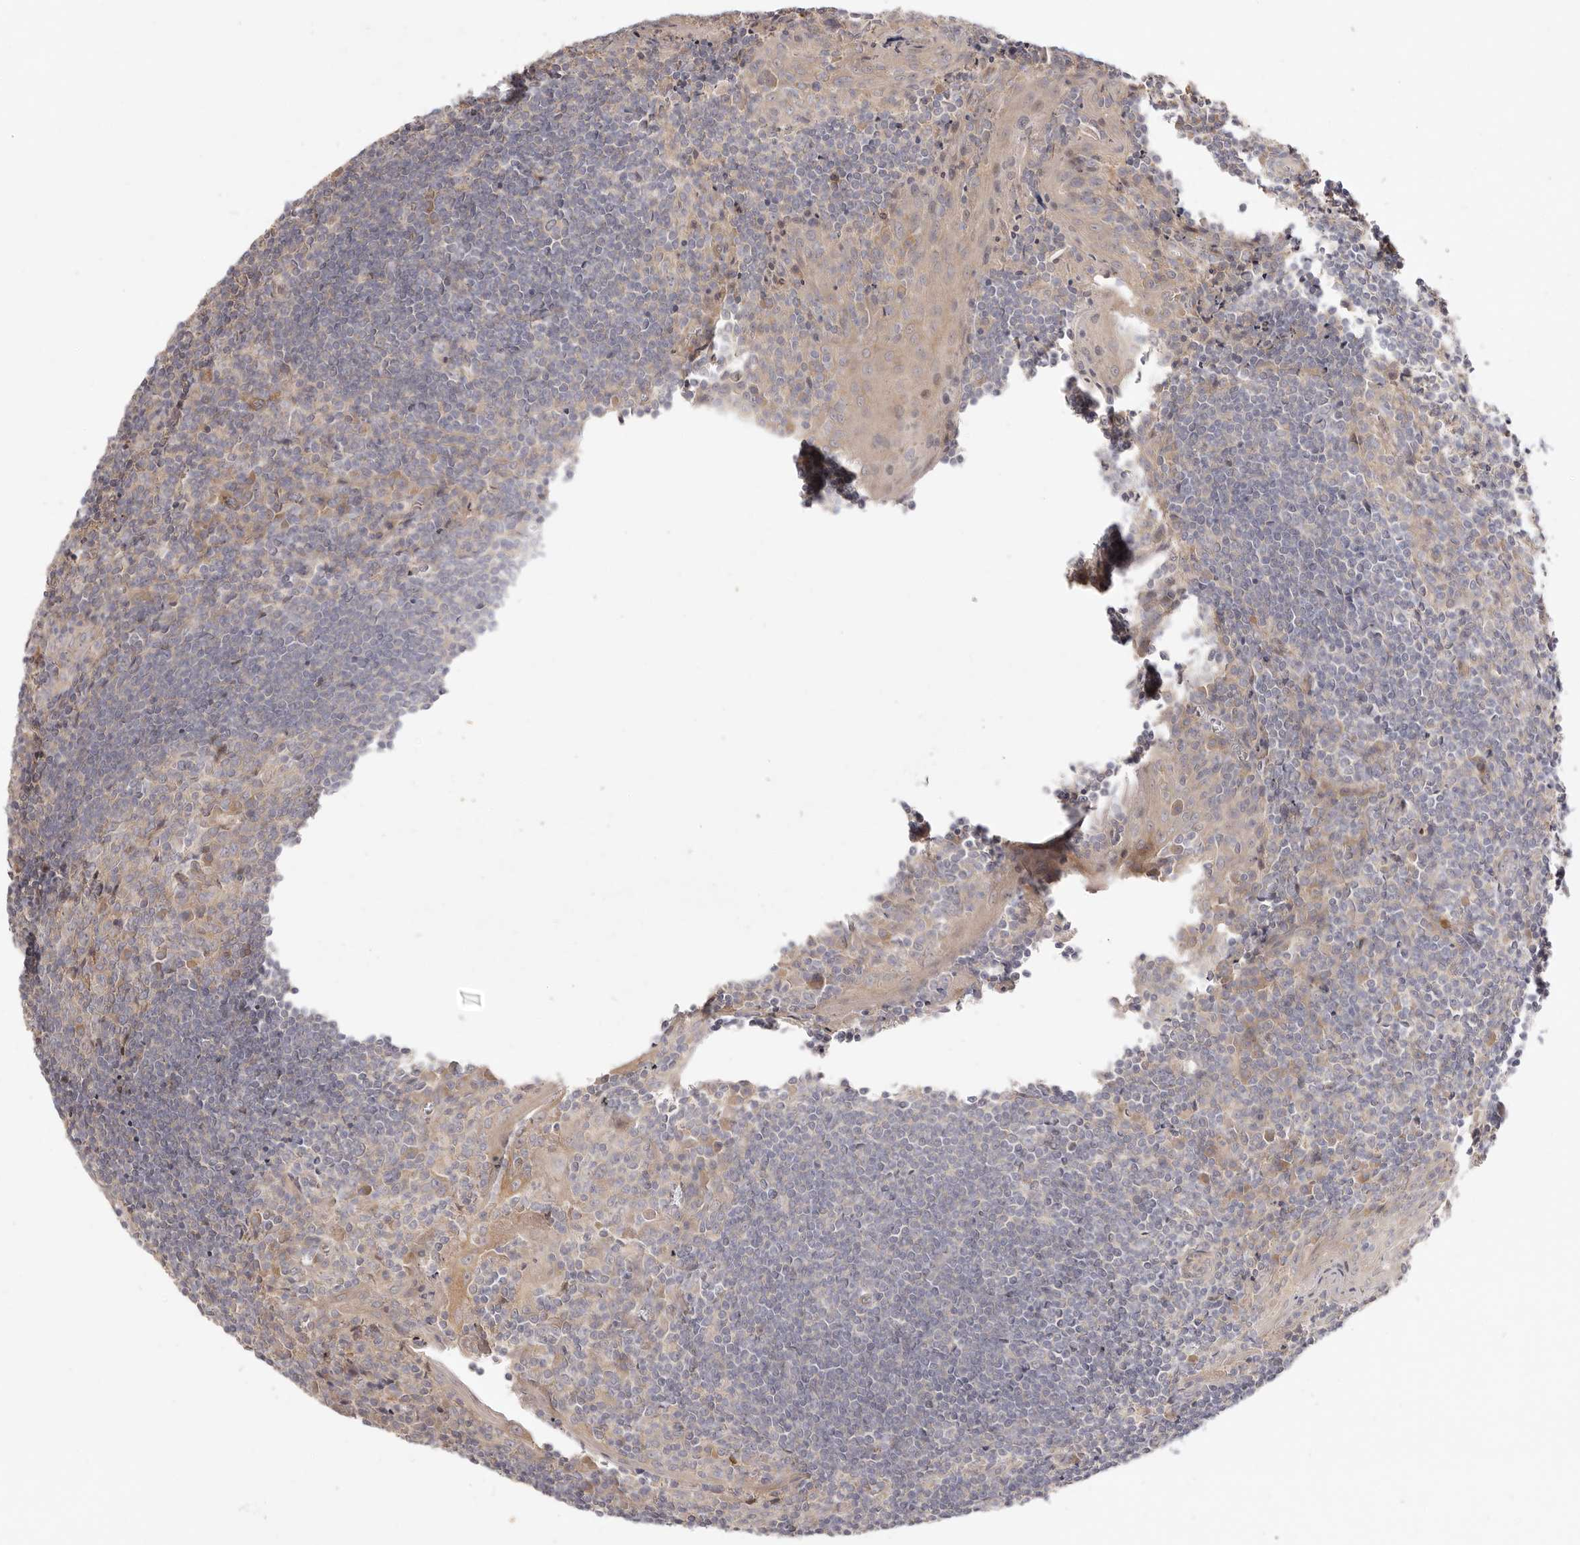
{"staining": {"intensity": "negative", "quantity": "none", "location": "none"}, "tissue": "tonsil", "cell_type": "Germinal center cells", "image_type": "normal", "snomed": [{"axis": "morphology", "description": "Normal tissue, NOS"}, {"axis": "topography", "description": "Tonsil"}], "caption": "IHC of benign tonsil reveals no staining in germinal center cells.", "gene": "ADAMTS9", "patient": {"sex": "male", "age": 27}}